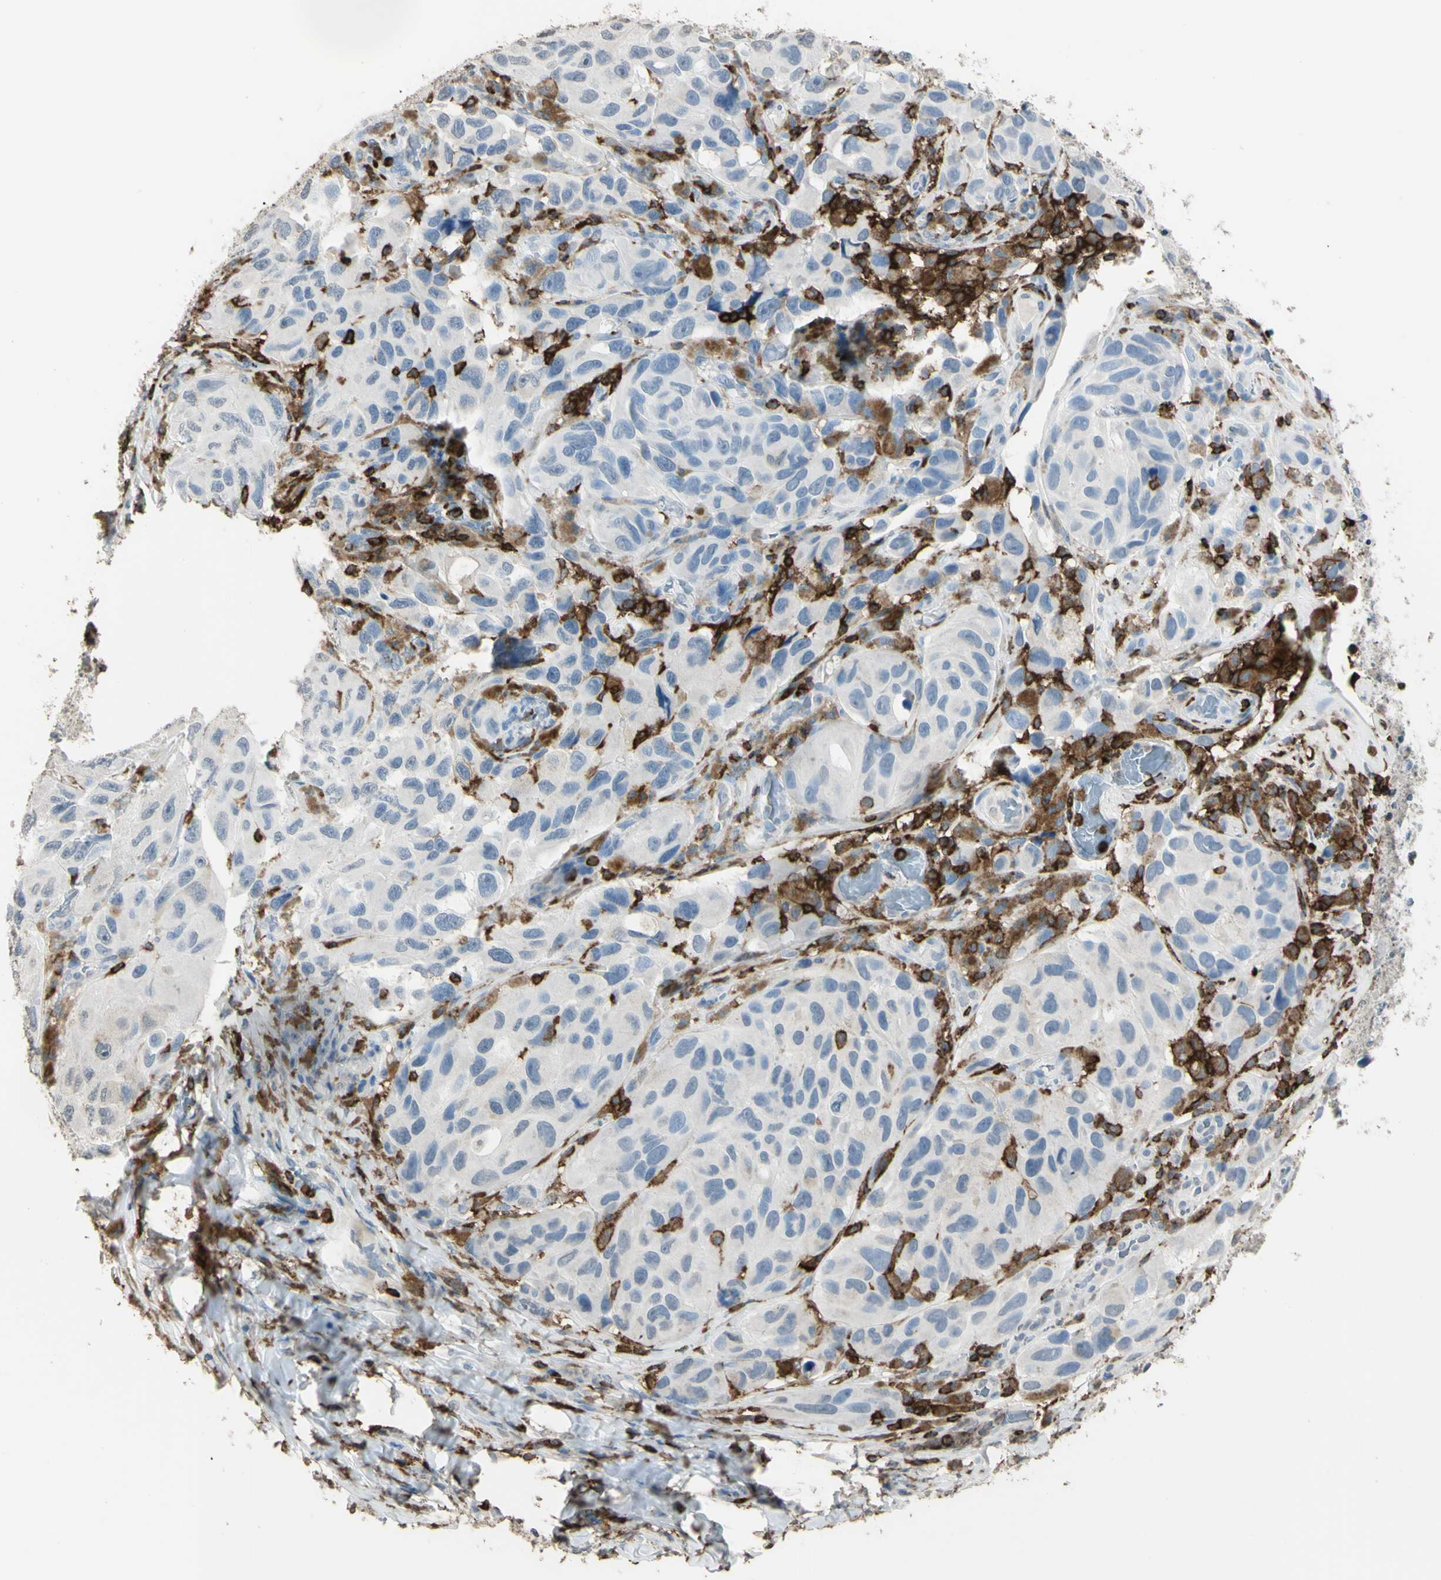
{"staining": {"intensity": "negative", "quantity": "none", "location": "none"}, "tissue": "melanoma", "cell_type": "Tumor cells", "image_type": "cancer", "snomed": [{"axis": "morphology", "description": "Malignant melanoma, NOS"}, {"axis": "topography", "description": "Skin"}], "caption": "Malignant melanoma was stained to show a protein in brown. There is no significant positivity in tumor cells.", "gene": "PSTPIP1", "patient": {"sex": "female", "age": 73}}